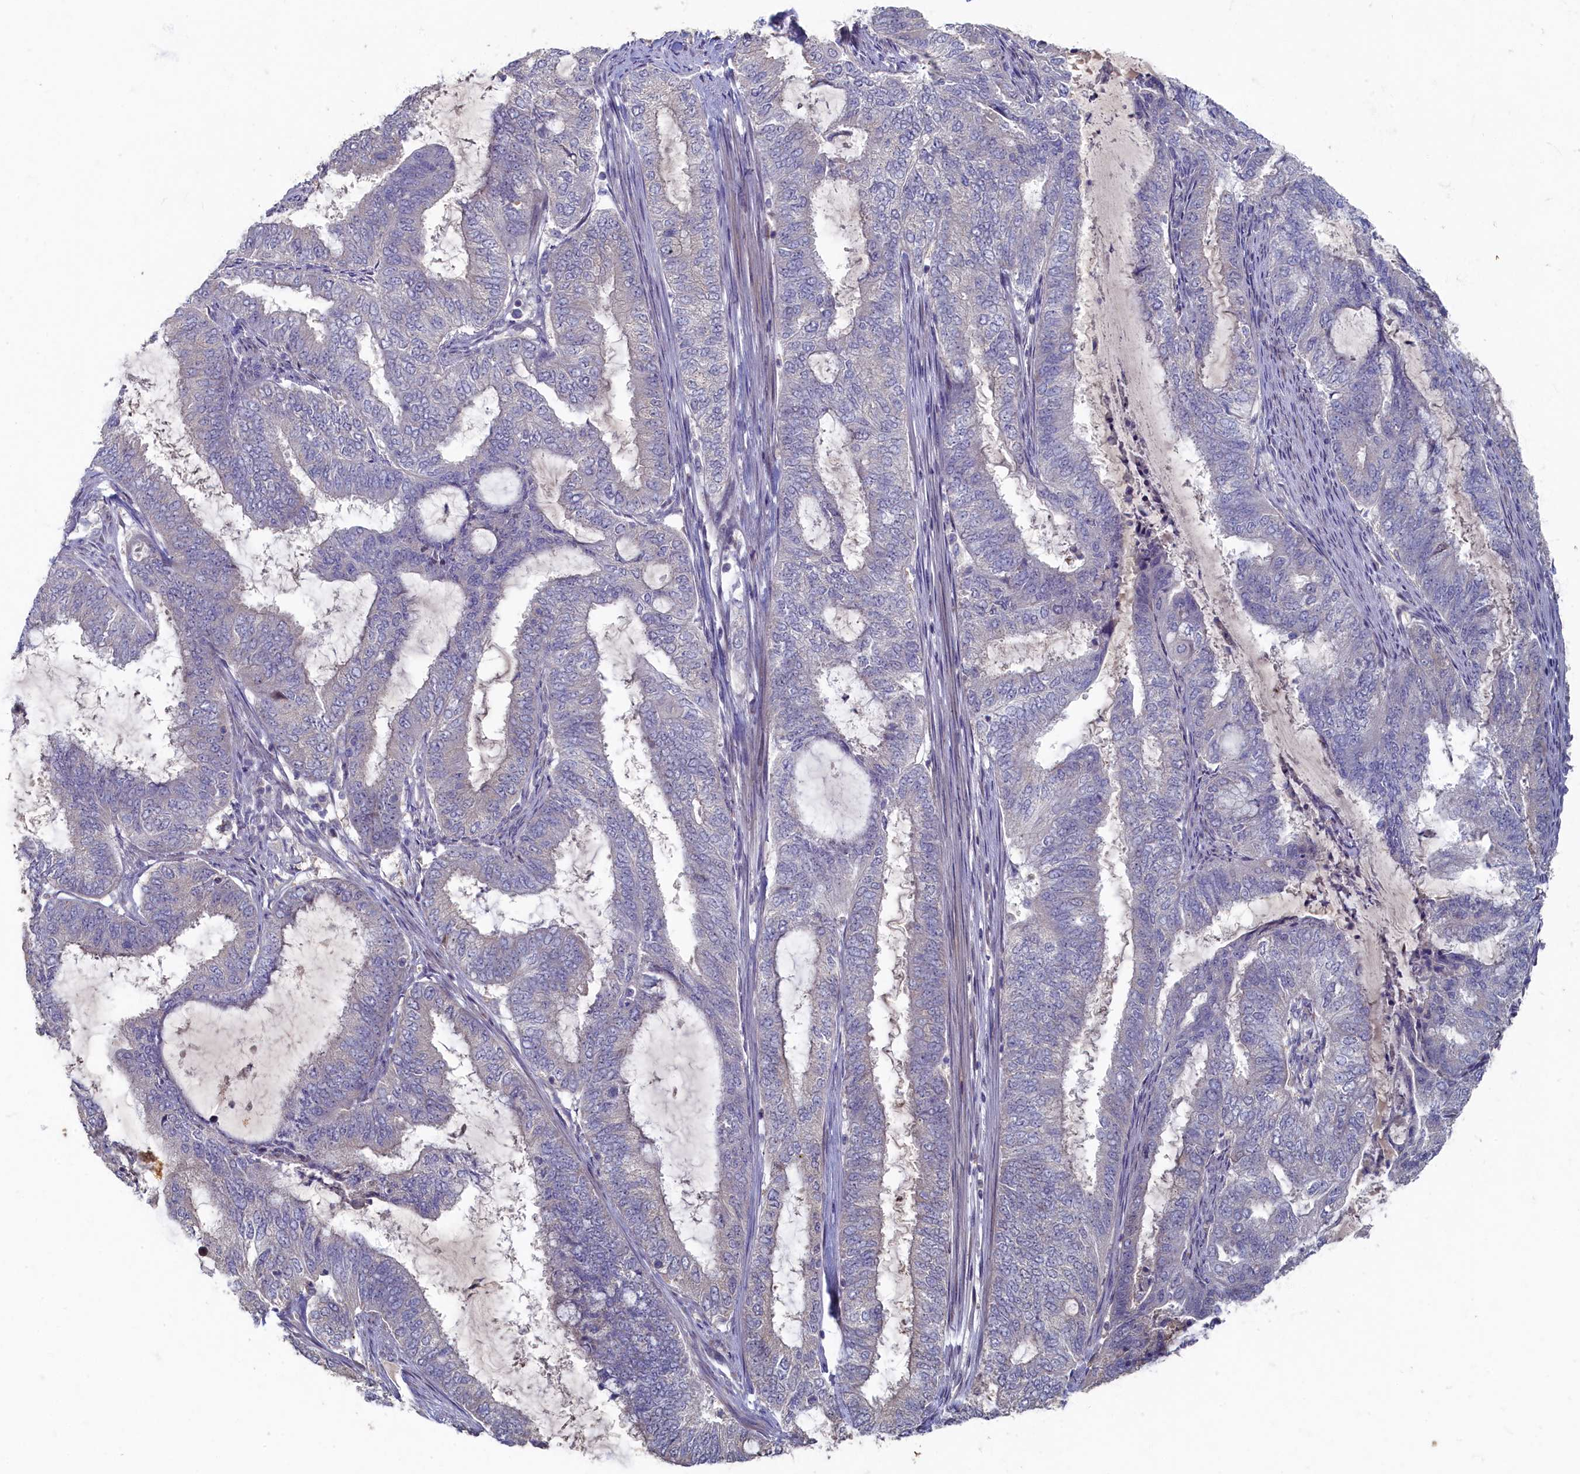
{"staining": {"intensity": "negative", "quantity": "none", "location": "none"}, "tissue": "endometrial cancer", "cell_type": "Tumor cells", "image_type": "cancer", "snomed": [{"axis": "morphology", "description": "Adenocarcinoma, NOS"}, {"axis": "topography", "description": "Endometrium"}], "caption": "High magnification brightfield microscopy of endometrial cancer stained with DAB (brown) and counterstained with hematoxylin (blue): tumor cells show no significant staining. The staining was performed using DAB to visualize the protein expression in brown, while the nuclei were stained in blue with hematoxylin (Magnification: 20x).", "gene": "HUNK", "patient": {"sex": "female", "age": 51}}